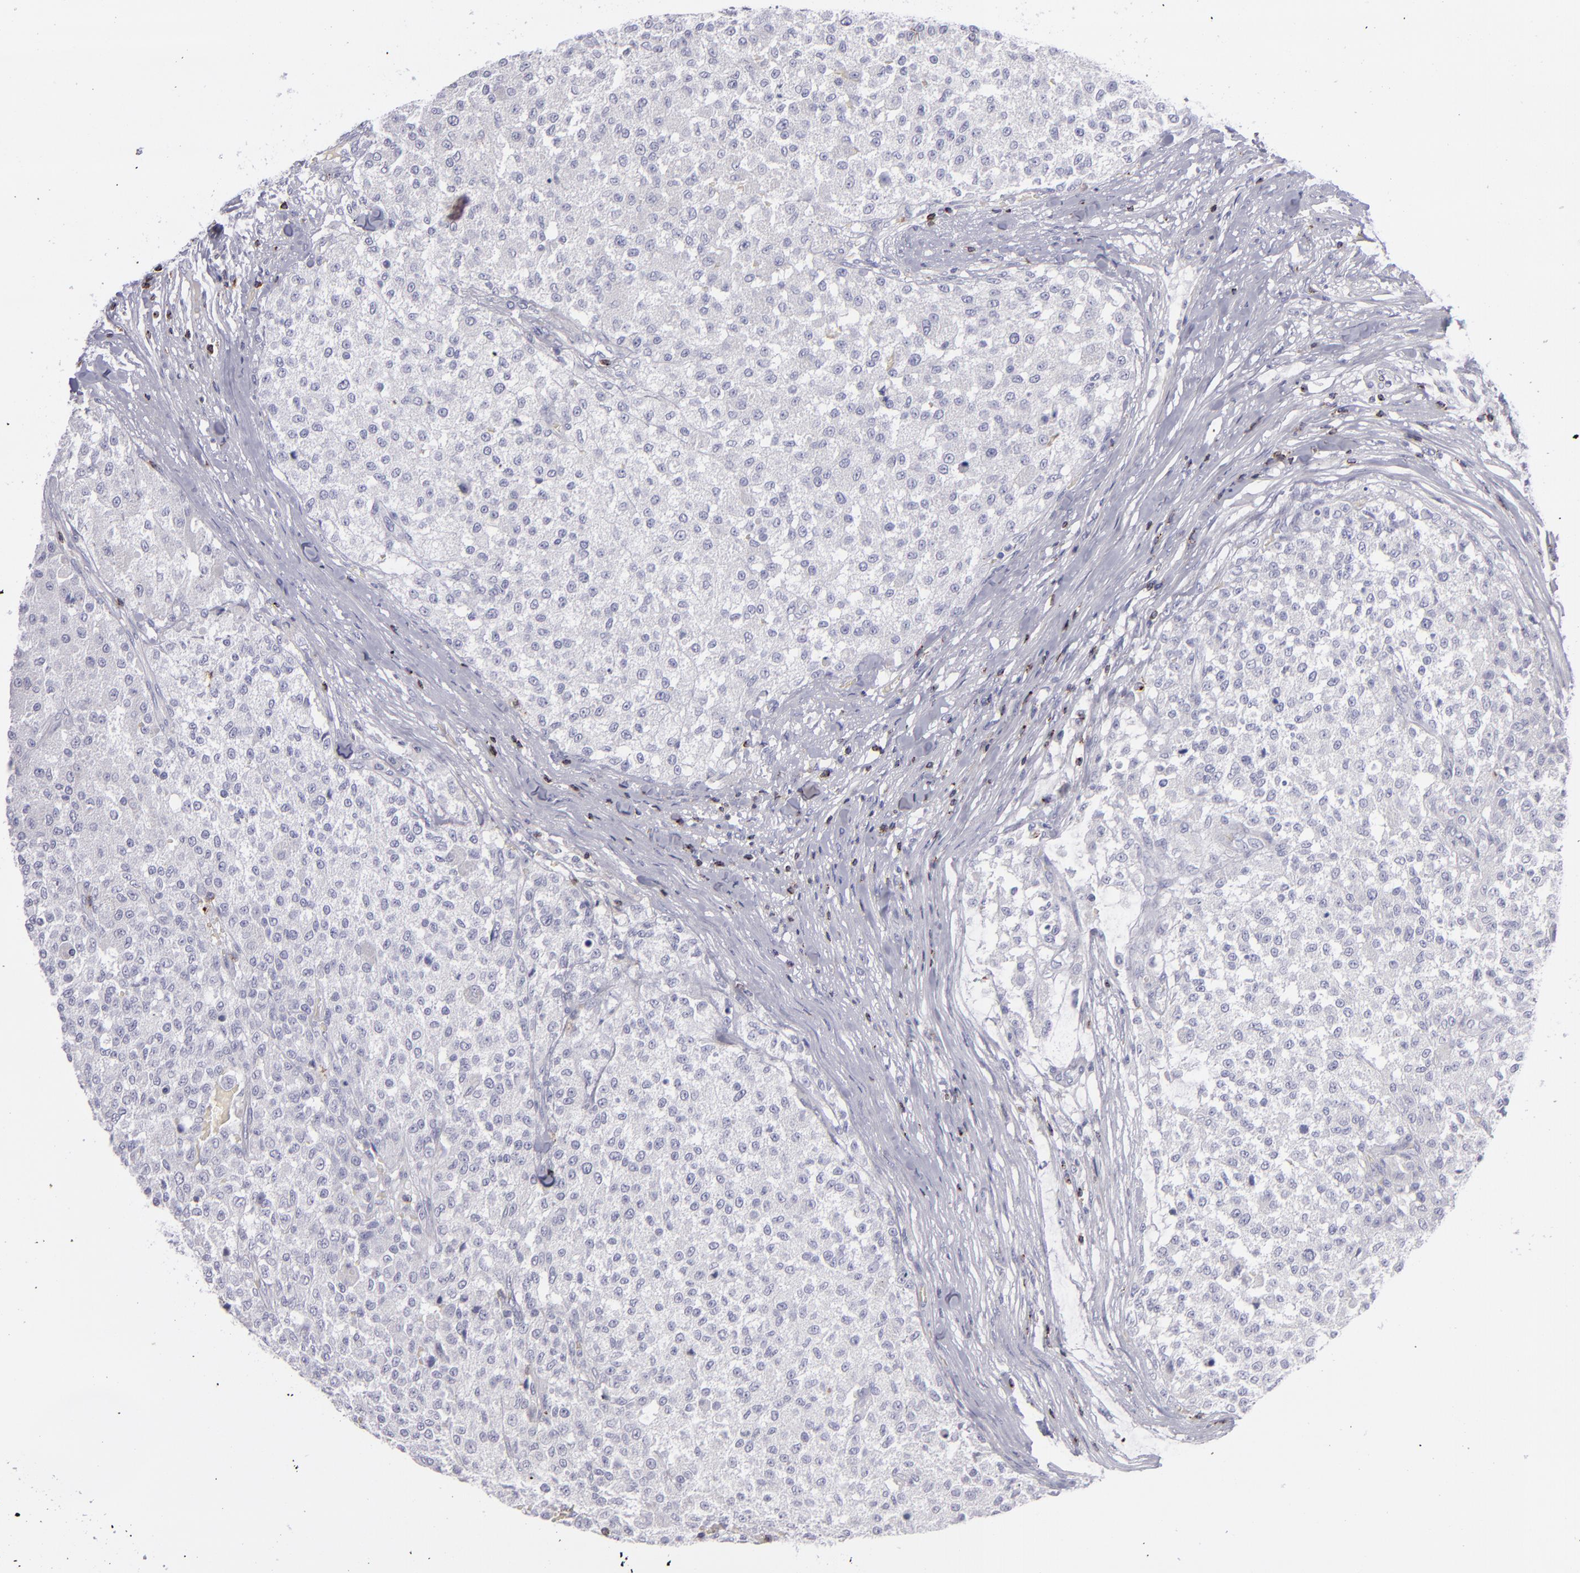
{"staining": {"intensity": "negative", "quantity": "none", "location": "none"}, "tissue": "testis cancer", "cell_type": "Tumor cells", "image_type": "cancer", "snomed": [{"axis": "morphology", "description": "Seminoma, NOS"}, {"axis": "topography", "description": "Testis"}], "caption": "DAB immunohistochemical staining of human testis cancer demonstrates no significant positivity in tumor cells.", "gene": "CD2", "patient": {"sex": "male", "age": 59}}